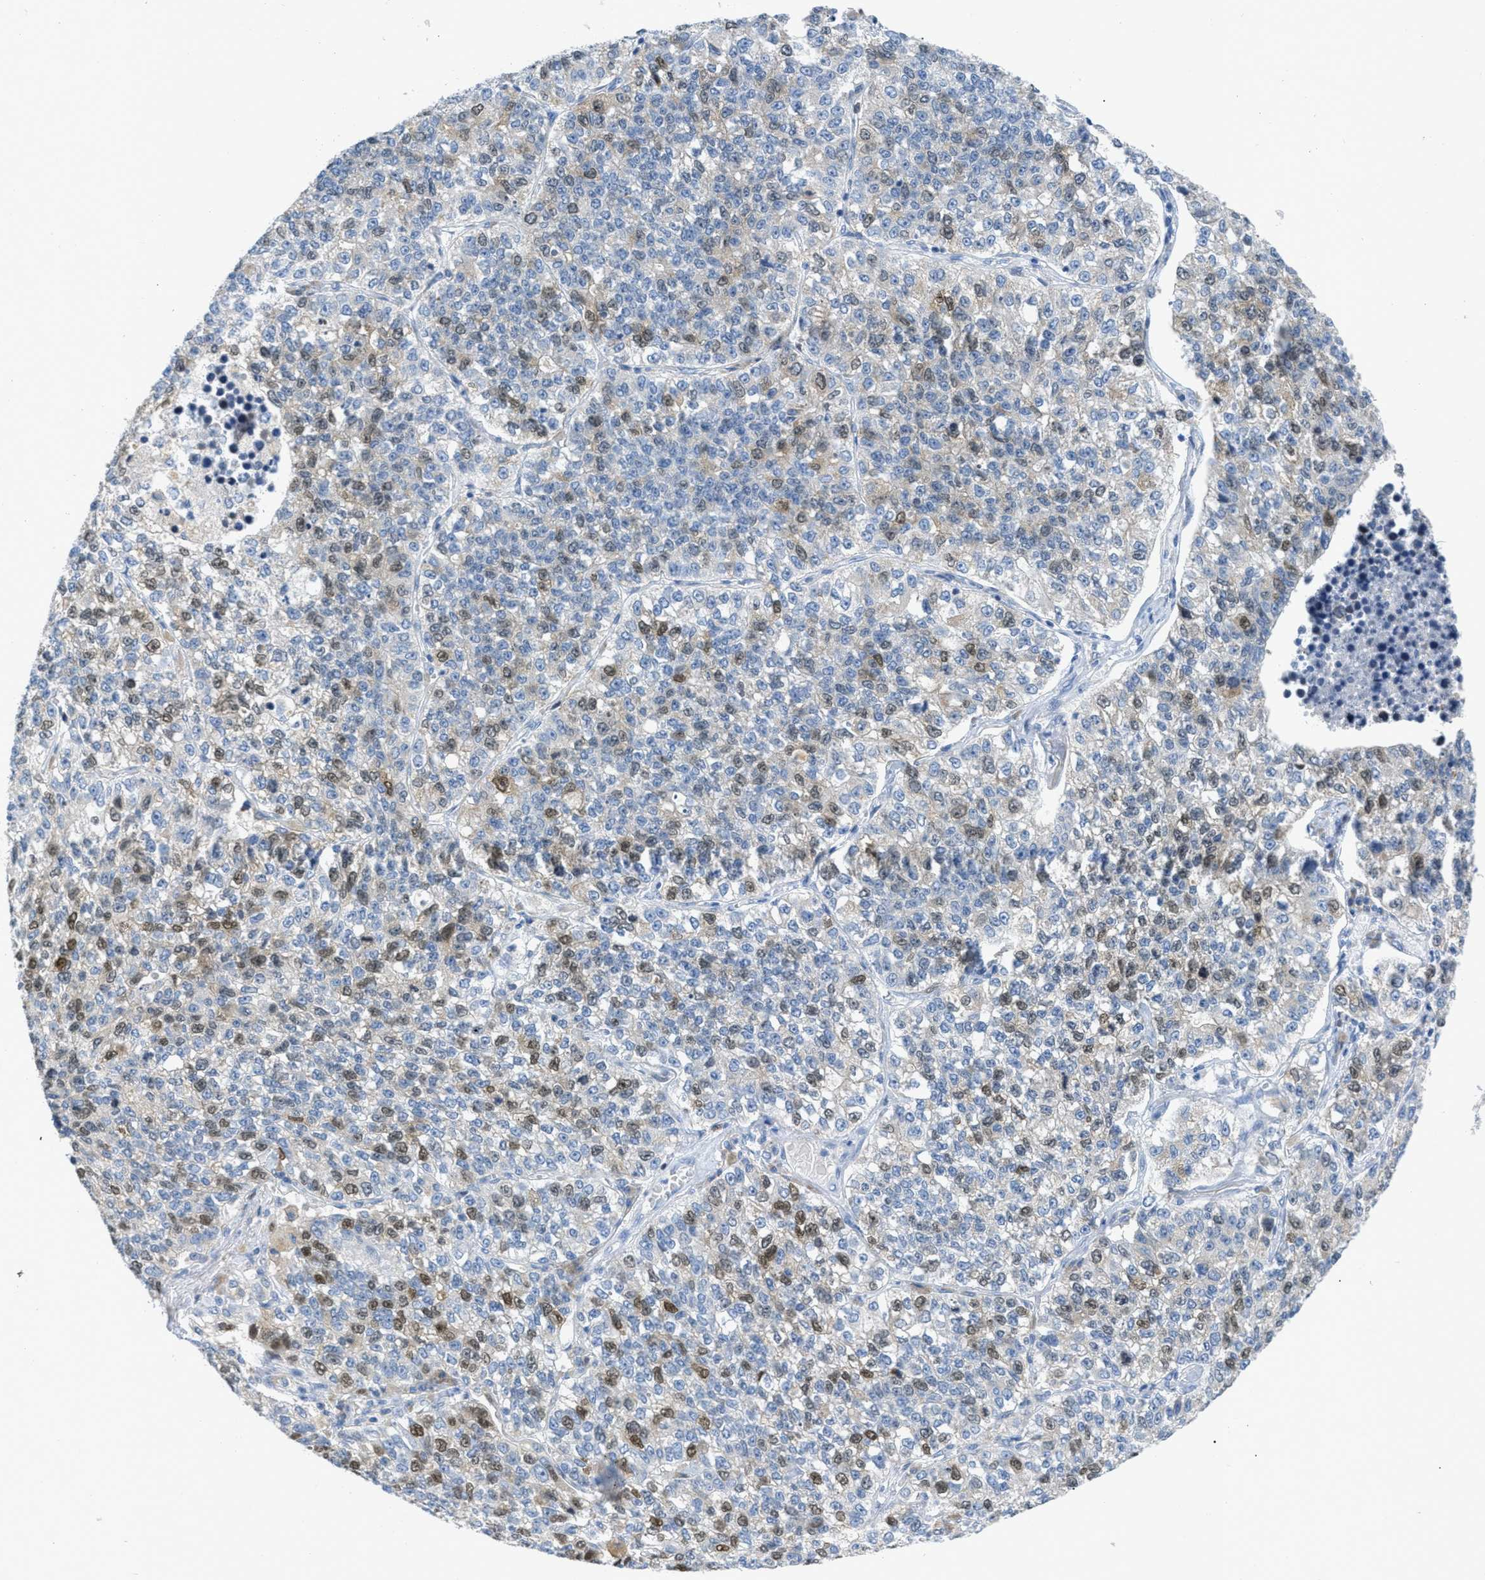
{"staining": {"intensity": "moderate", "quantity": "25%-75%", "location": "nuclear"}, "tissue": "lung cancer", "cell_type": "Tumor cells", "image_type": "cancer", "snomed": [{"axis": "morphology", "description": "Adenocarcinoma, NOS"}, {"axis": "topography", "description": "Lung"}], "caption": "Immunohistochemistry (DAB (3,3'-diaminobenzidine)) staining of lung cancer reveals moderate nuclear protein staining in about 25%-75% of tumor cells.", "gene": "ORC6", "patient": {"sex": "male", "age": 49}}